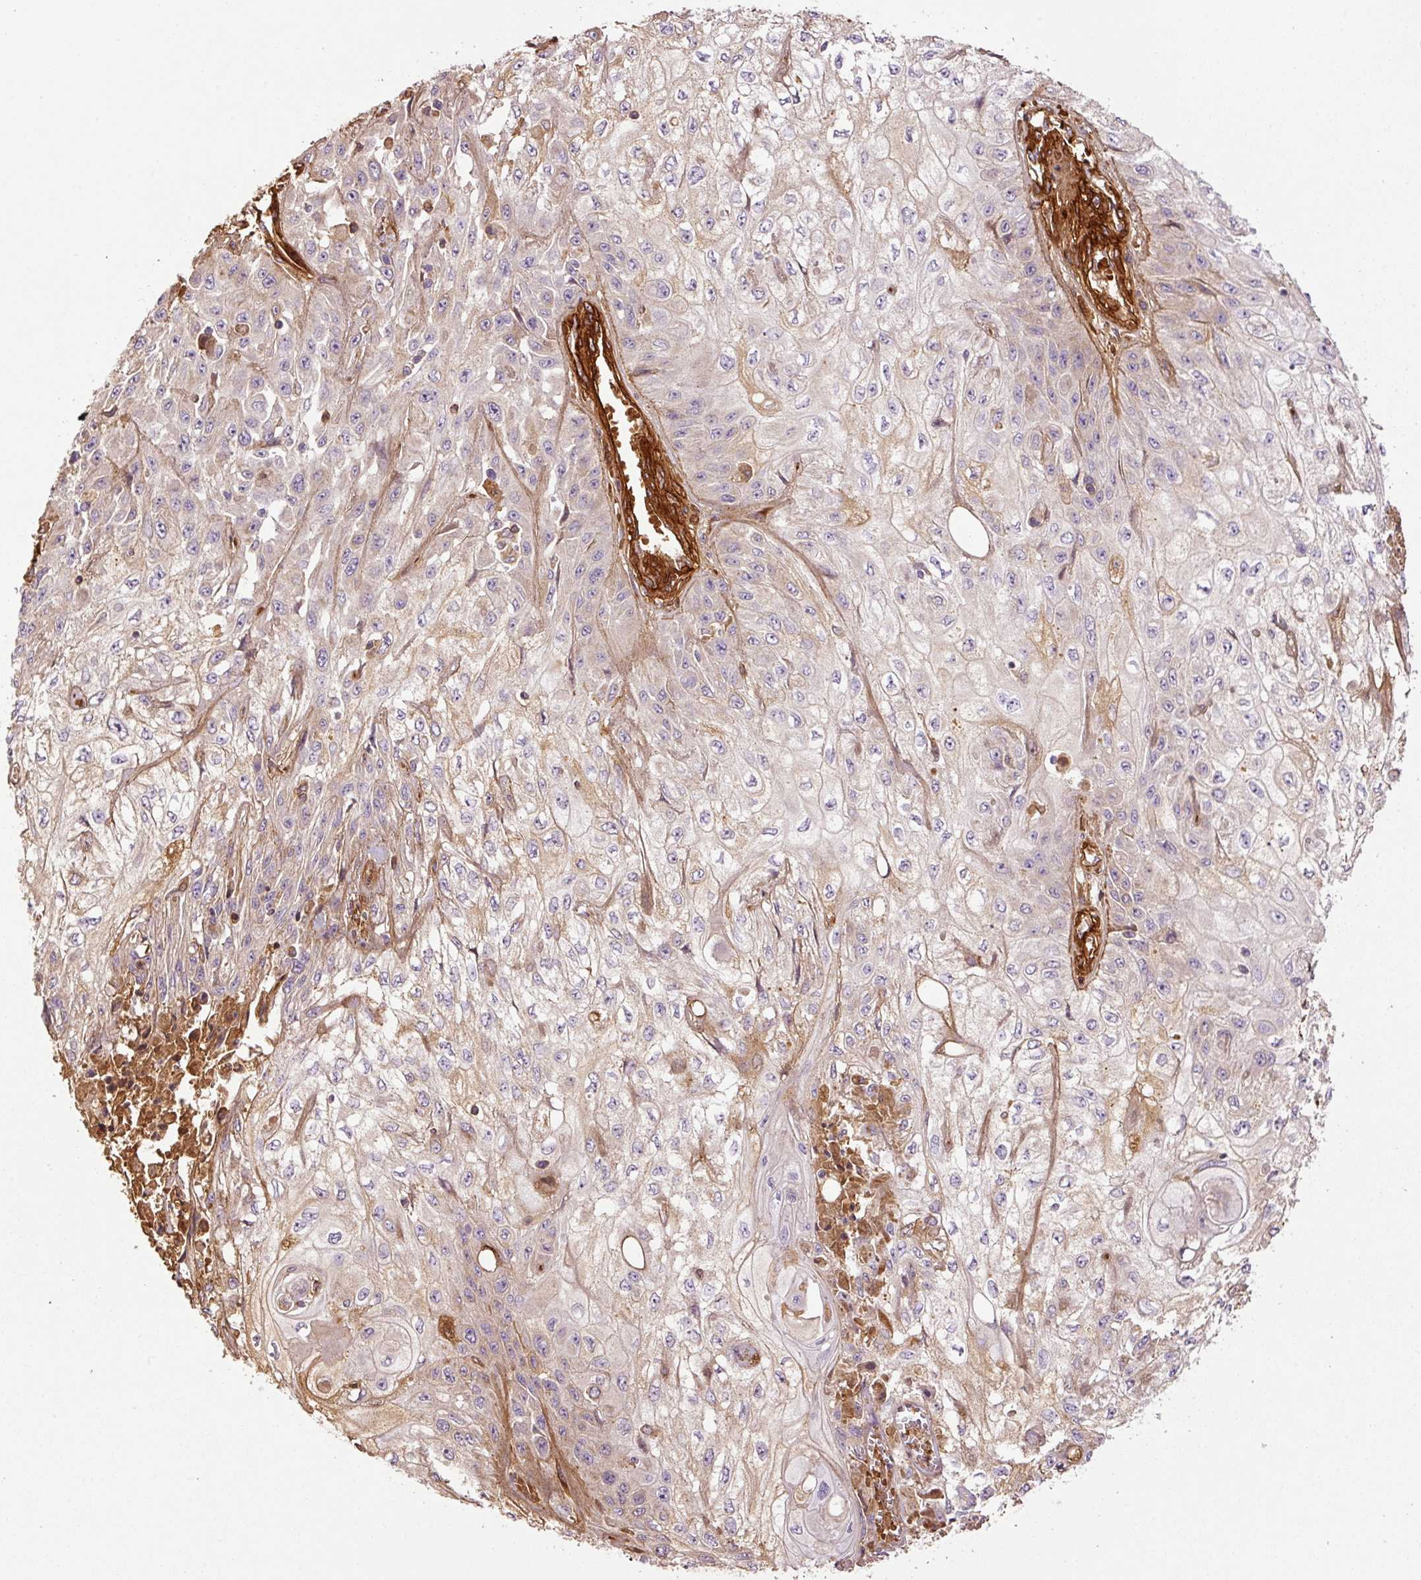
{"staining": {"intensity": "negative", "quantity": "none", "location": "none"}, "tissue": "skin cancer", "cell_type": "Tumor cells", "image_type": "cancer", "snomed": [{"axis": "morphology", "description": "Squamous cell carcinoma, NOS"}, {"axis": "morphology", "description": "Squamous cell carcinoma, metastatic, NOS"}, {"axis": "topography", "description": "Skin"}, {"axis": "topography", "description": "Lymph node"}], "caption": "The image demonstrates no staining of tumor cells in metastatic squamous cell carcinoma (skin).", "gene": "NID2", "patient": {"sex": "male", "age": 75}}